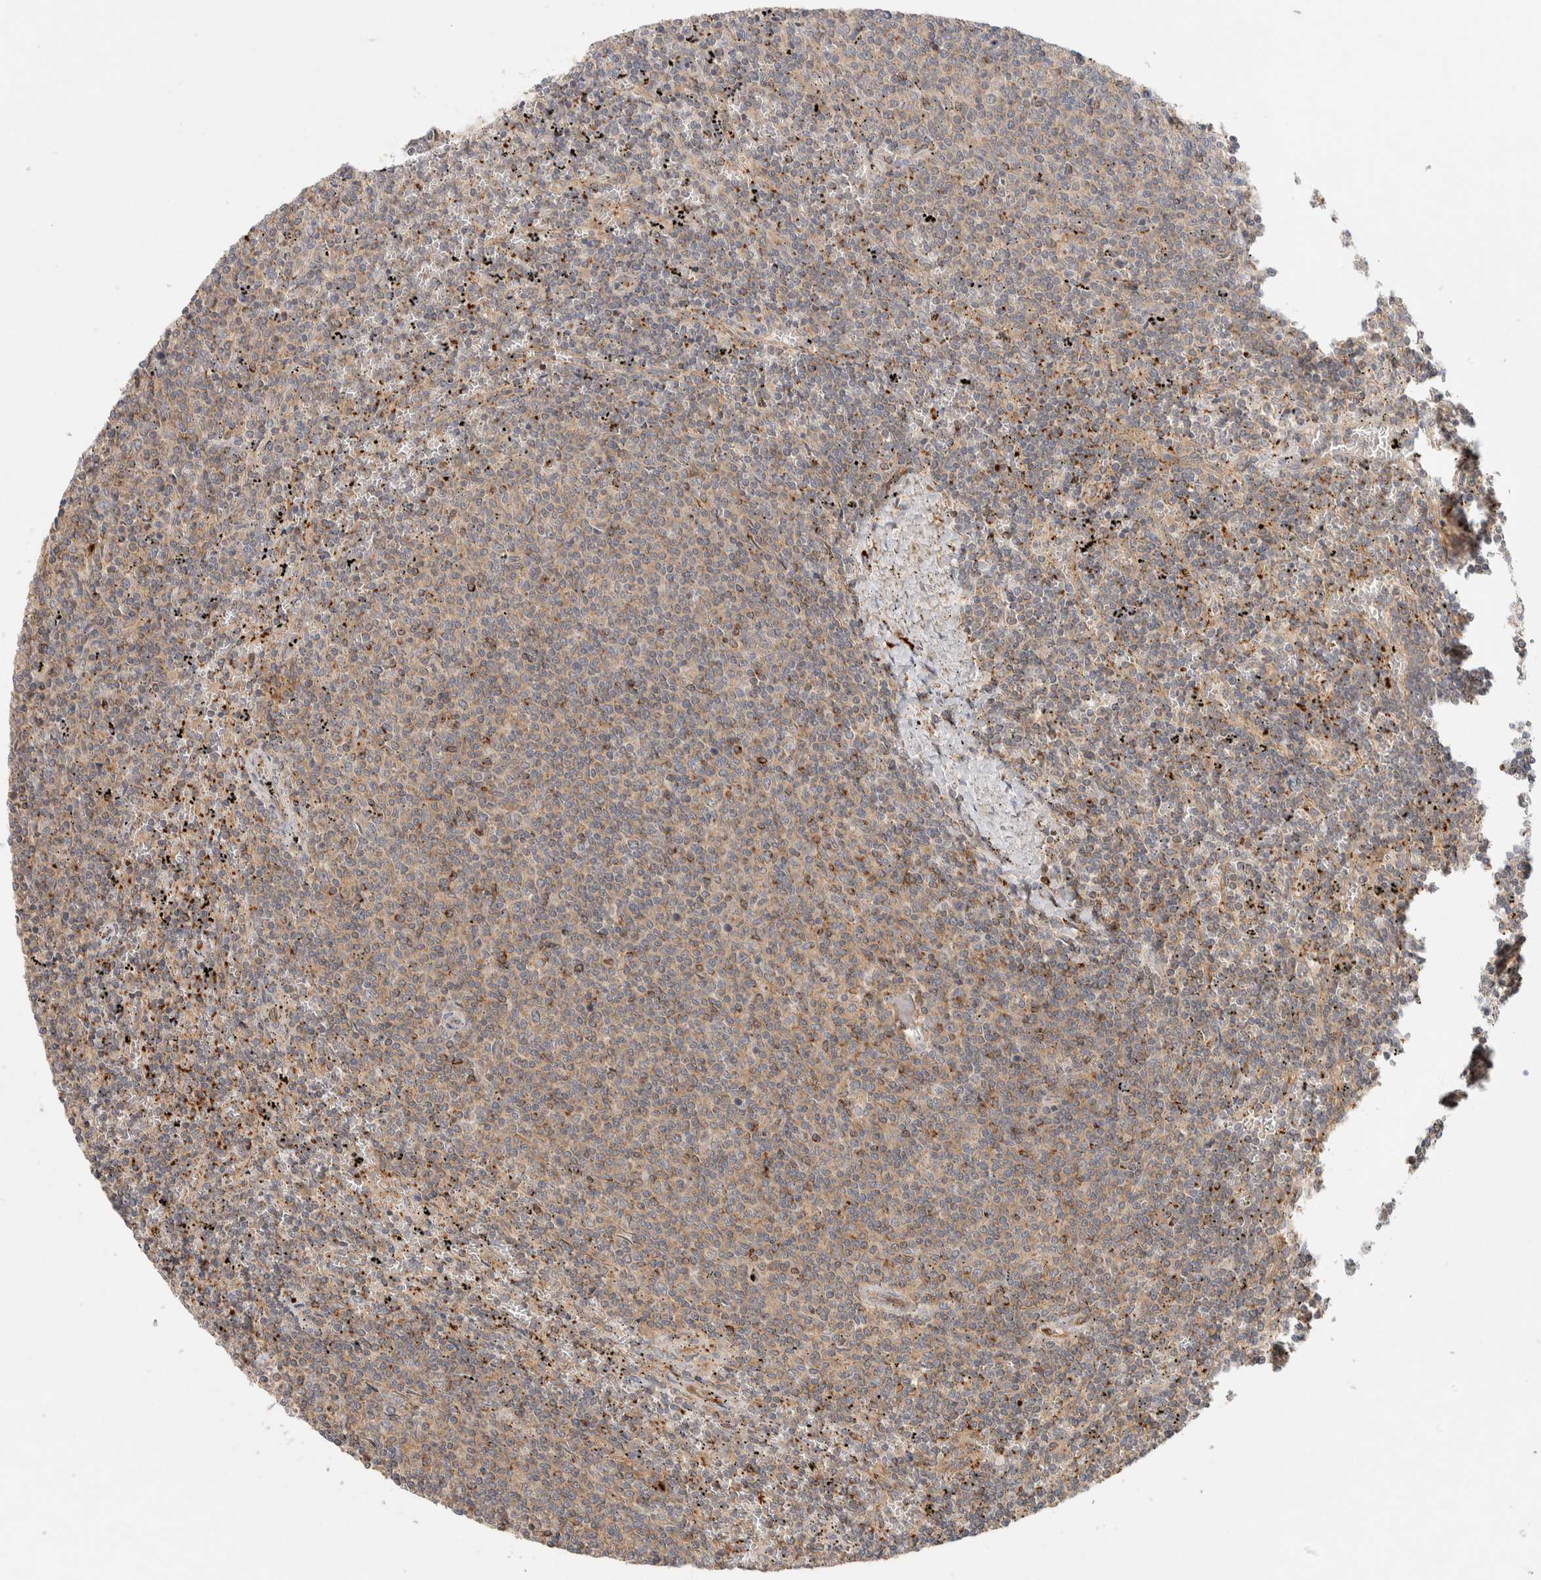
{"staining": {"intensity": "weak", "quantity": ">75%", "location": "cytoplasmic/membranous"}, "tissue": "lymphoma", "cell_type": "Tumor cells", "image_type": "cancer", "snomed": [{"axis": "morphology", "description": "Malignant lymphoma, non-Hodgkin's type, Low grade"}, {"axis": "topography", "description": "Spleen"}], "caption": "Lymphoma was stained to show a protein in brown. There is low levels of weak cytoplasmic/membranous positivity in approximately >75% of tumor cells.", "gene": "KIF9", "patient": {"sex": "female", "age": 50}}